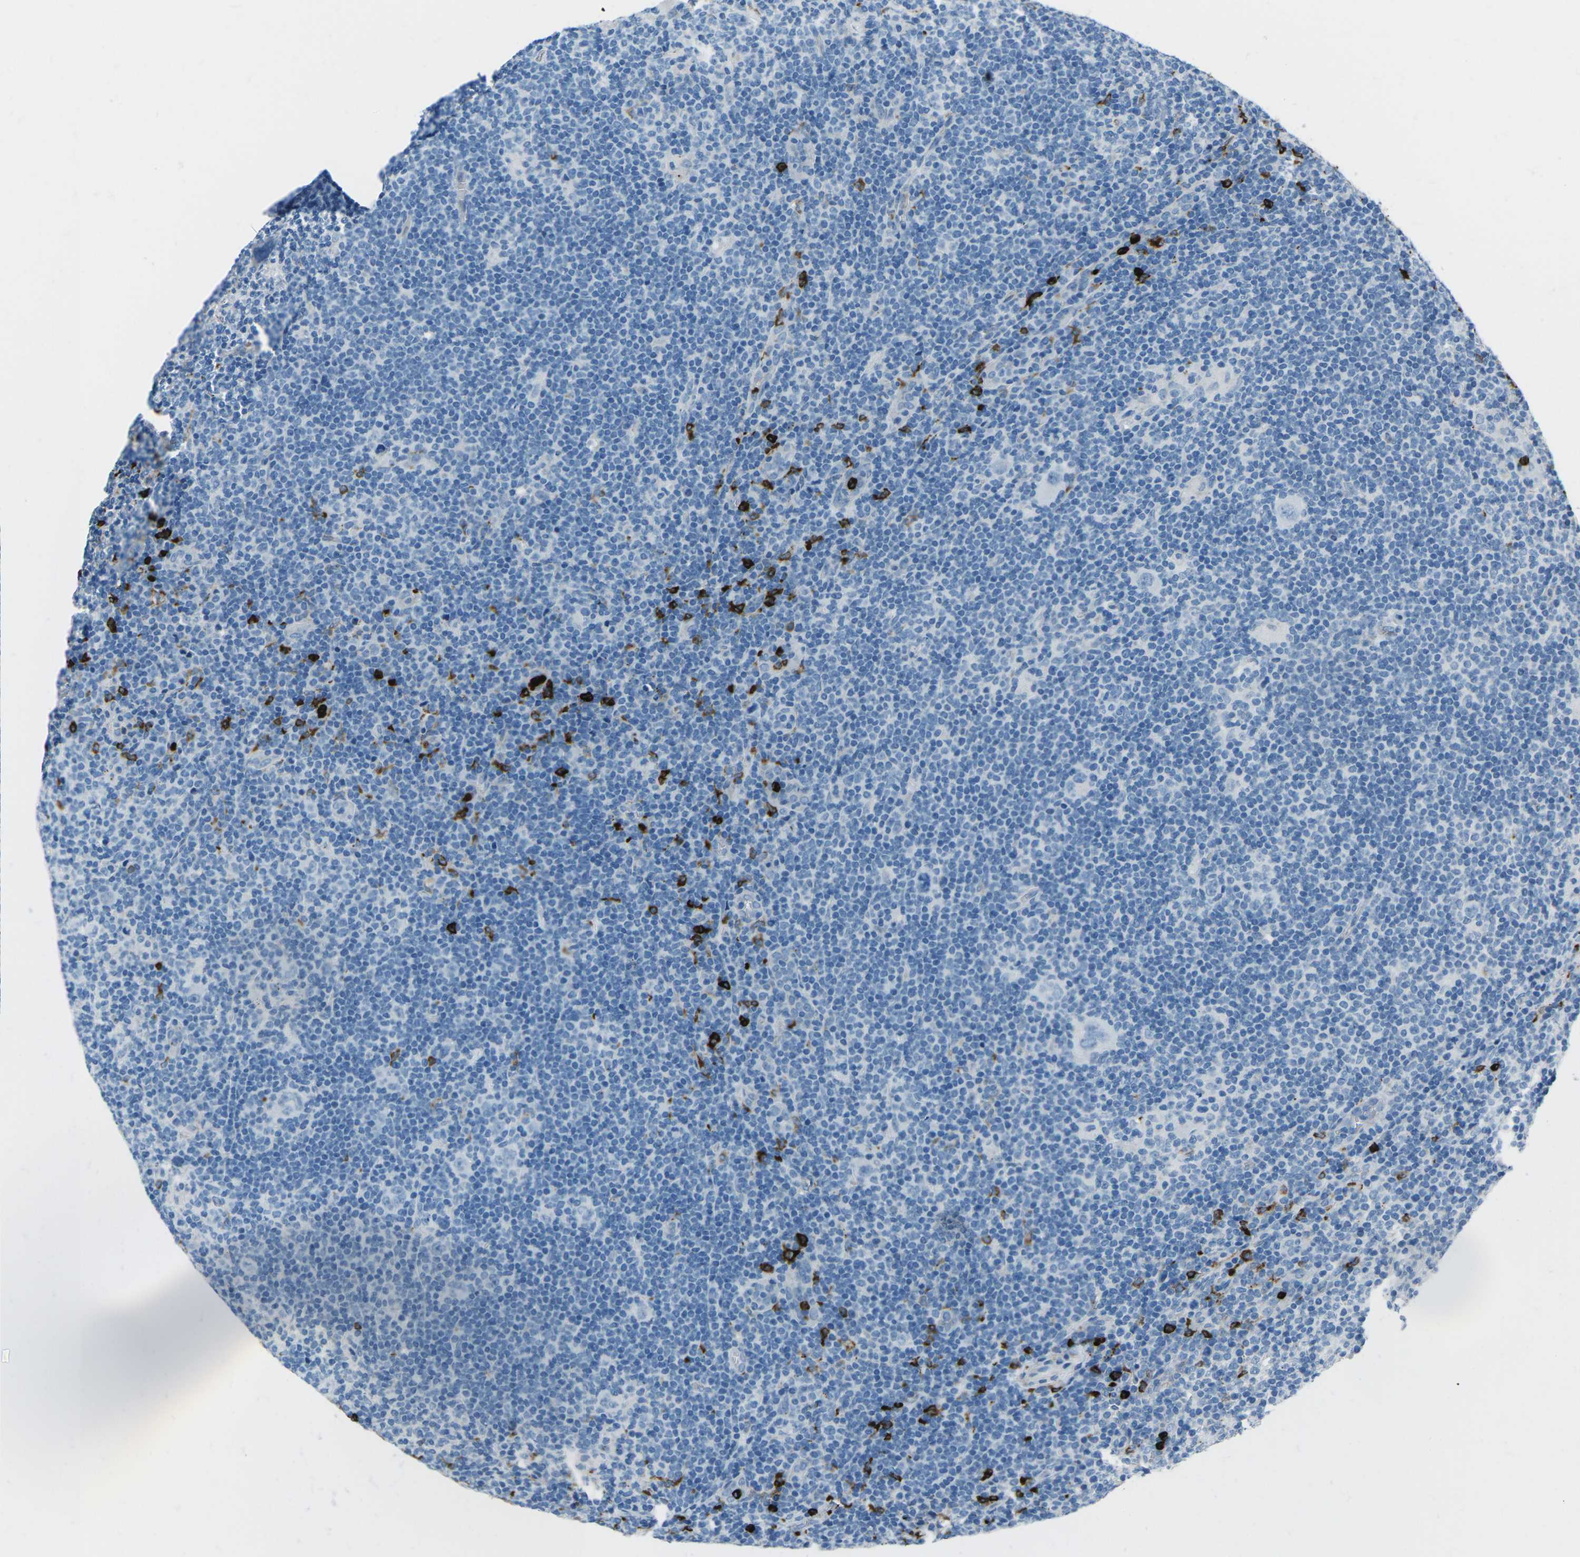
{"staining": {"intensity": "negative", "quantity": "none", "location": "none"}, "tissue": "lymphoma", "cell_type": "Tumor cells", "image_type": "cancer", "snomed": [{"axis": "morphology", "description": "Hodgkin's disease, NOS"}, {"axis": "topography", "description": "Lymph node"}], "caption": "This is an immunohistochemistry photomicrograph of lymphoma. There is no expression in tumor cells.", "gene": "FCN1", "patient": {"sex": "female", "age": 57}}